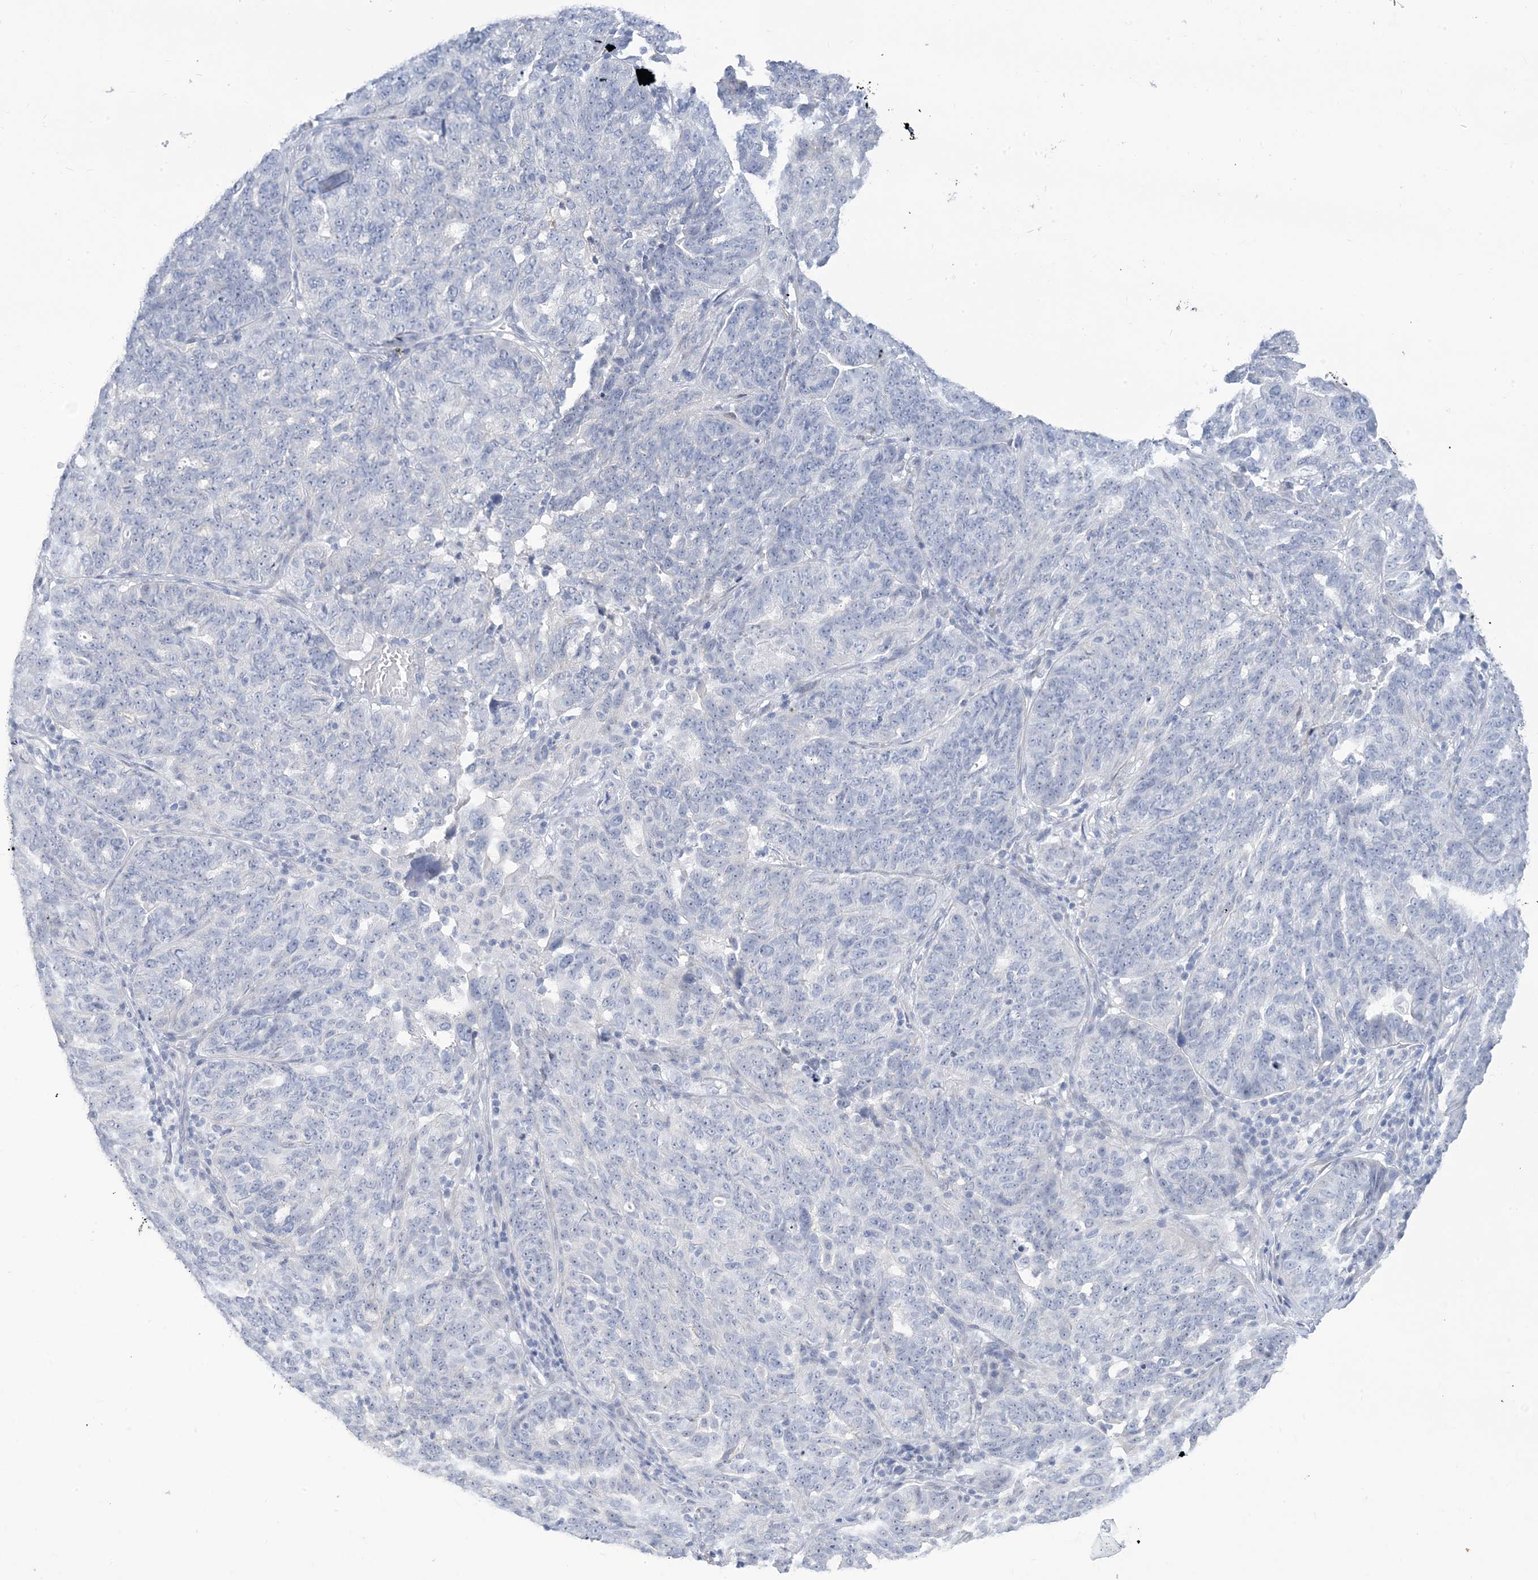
{"staining": {"intensity": "negative", "quantity": "none", "location": "none"}, "tissue": "ovarian cancer", "cell_type": "Tumor cells", "image_type": "cancer", "snomed": [{"axis": "morphology", "description": "Cystadenocarcinoma, serous, NOS"}, {"axis": "topography", "description": "Ovary"}], "caption": "Tumor cells are negative for protein expression in human ovarian cancer.", "gene": "IL36B", "patient": {"sex": "female", "age": 59}}